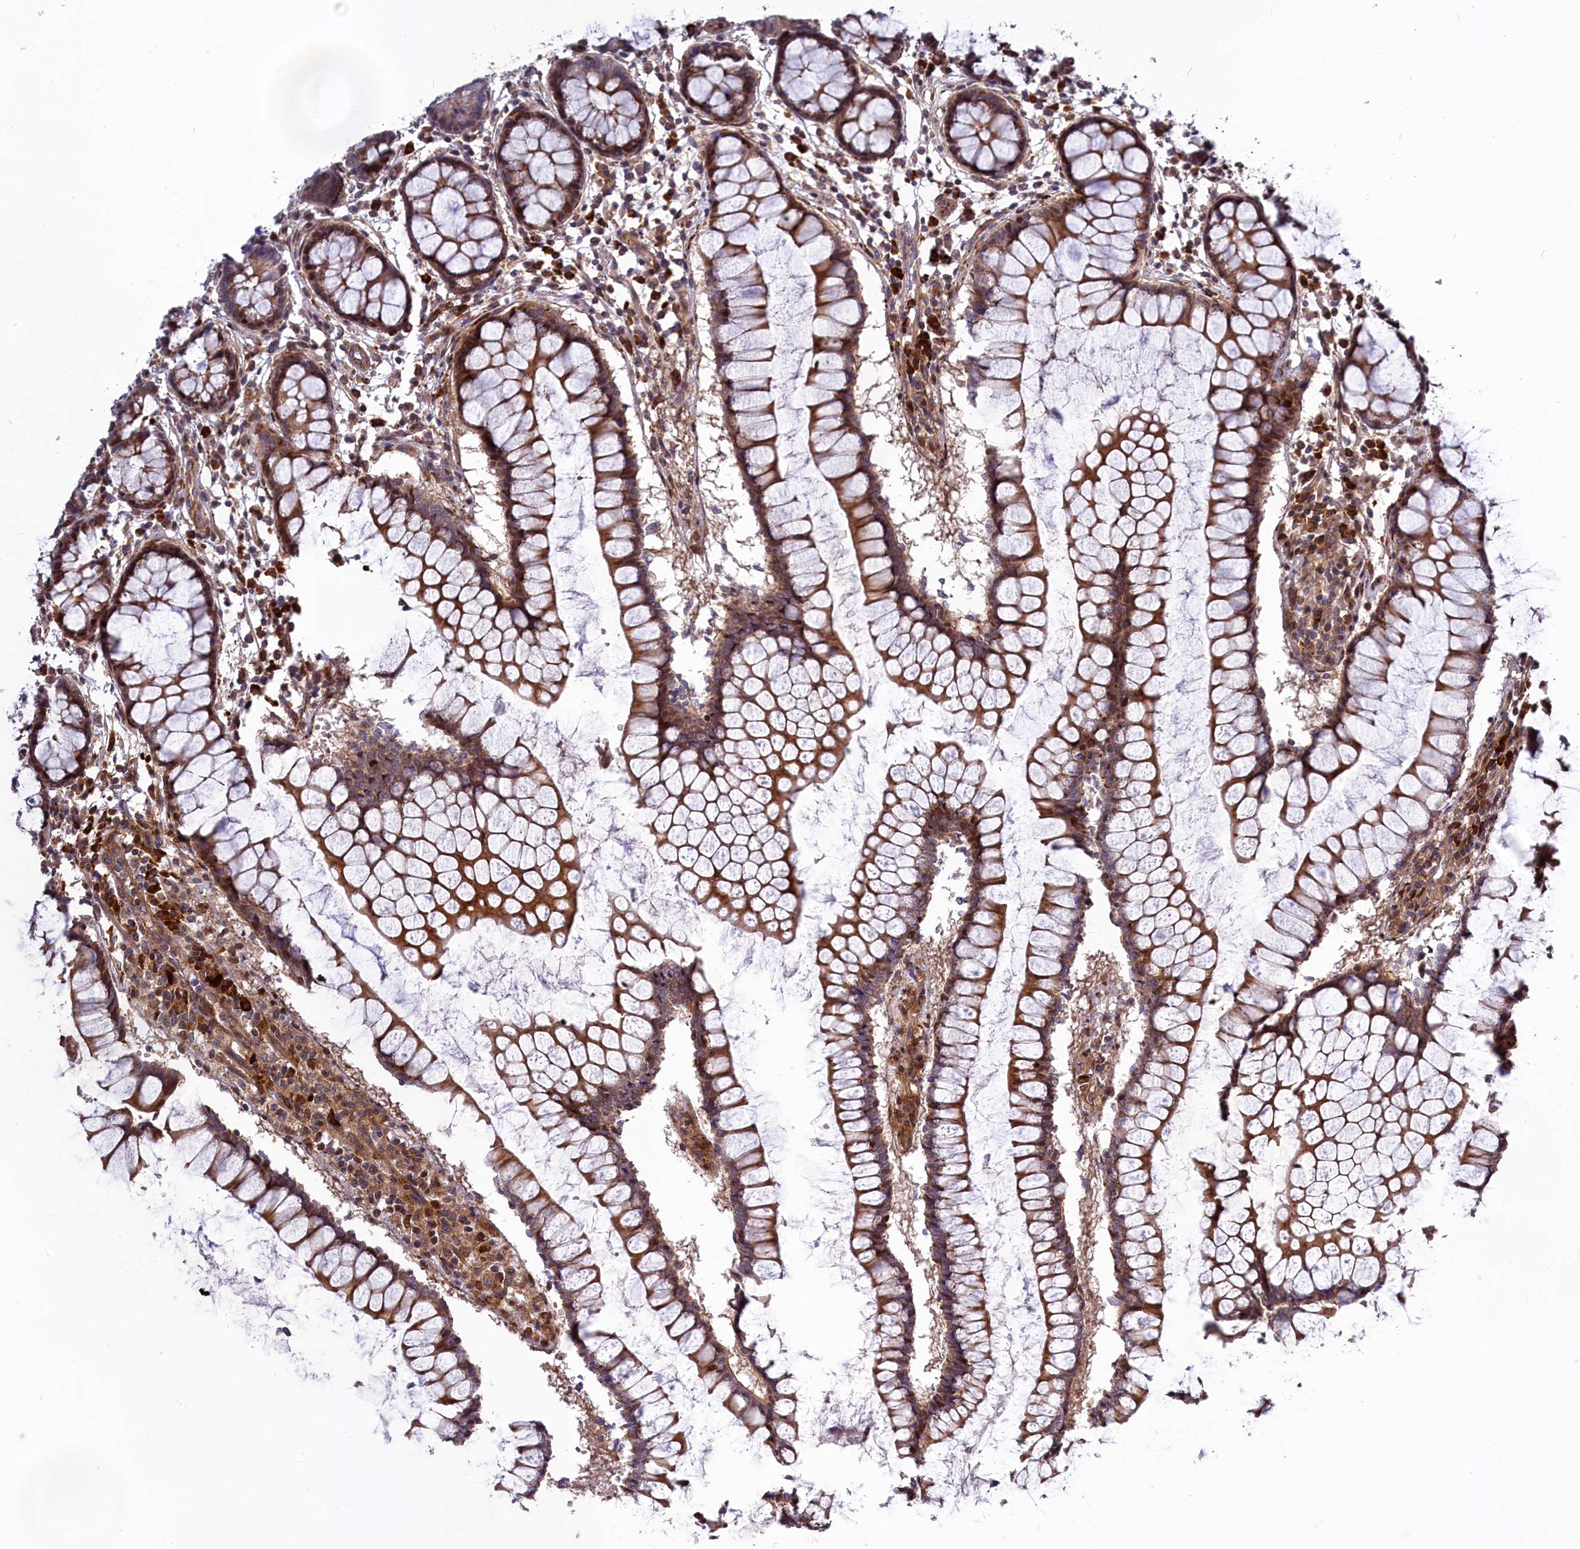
{"staining": {"intensity": "moderate", "quantity": ">75%", "location": "cytoplasmic/membranous"}, "tissue": "colon", "cell_type": "Endothelial cells", "image_type": "normal", "snomed": [{"axis": "morphology", "description": "Normal tissue, NOS"}, {"axis": "morphology", "description": "Adenocarcinoma, NOS"}, {"axis": "topography", "description": "Colon"}], "caption": "Immunohistochemical staining of normal colon reveals medium levels of moderate cytoplasmic/membranous staining in about >75% of endothelial cells.", "gene": "DDX60L", "patient": {"sex": "female", "age": 55}}